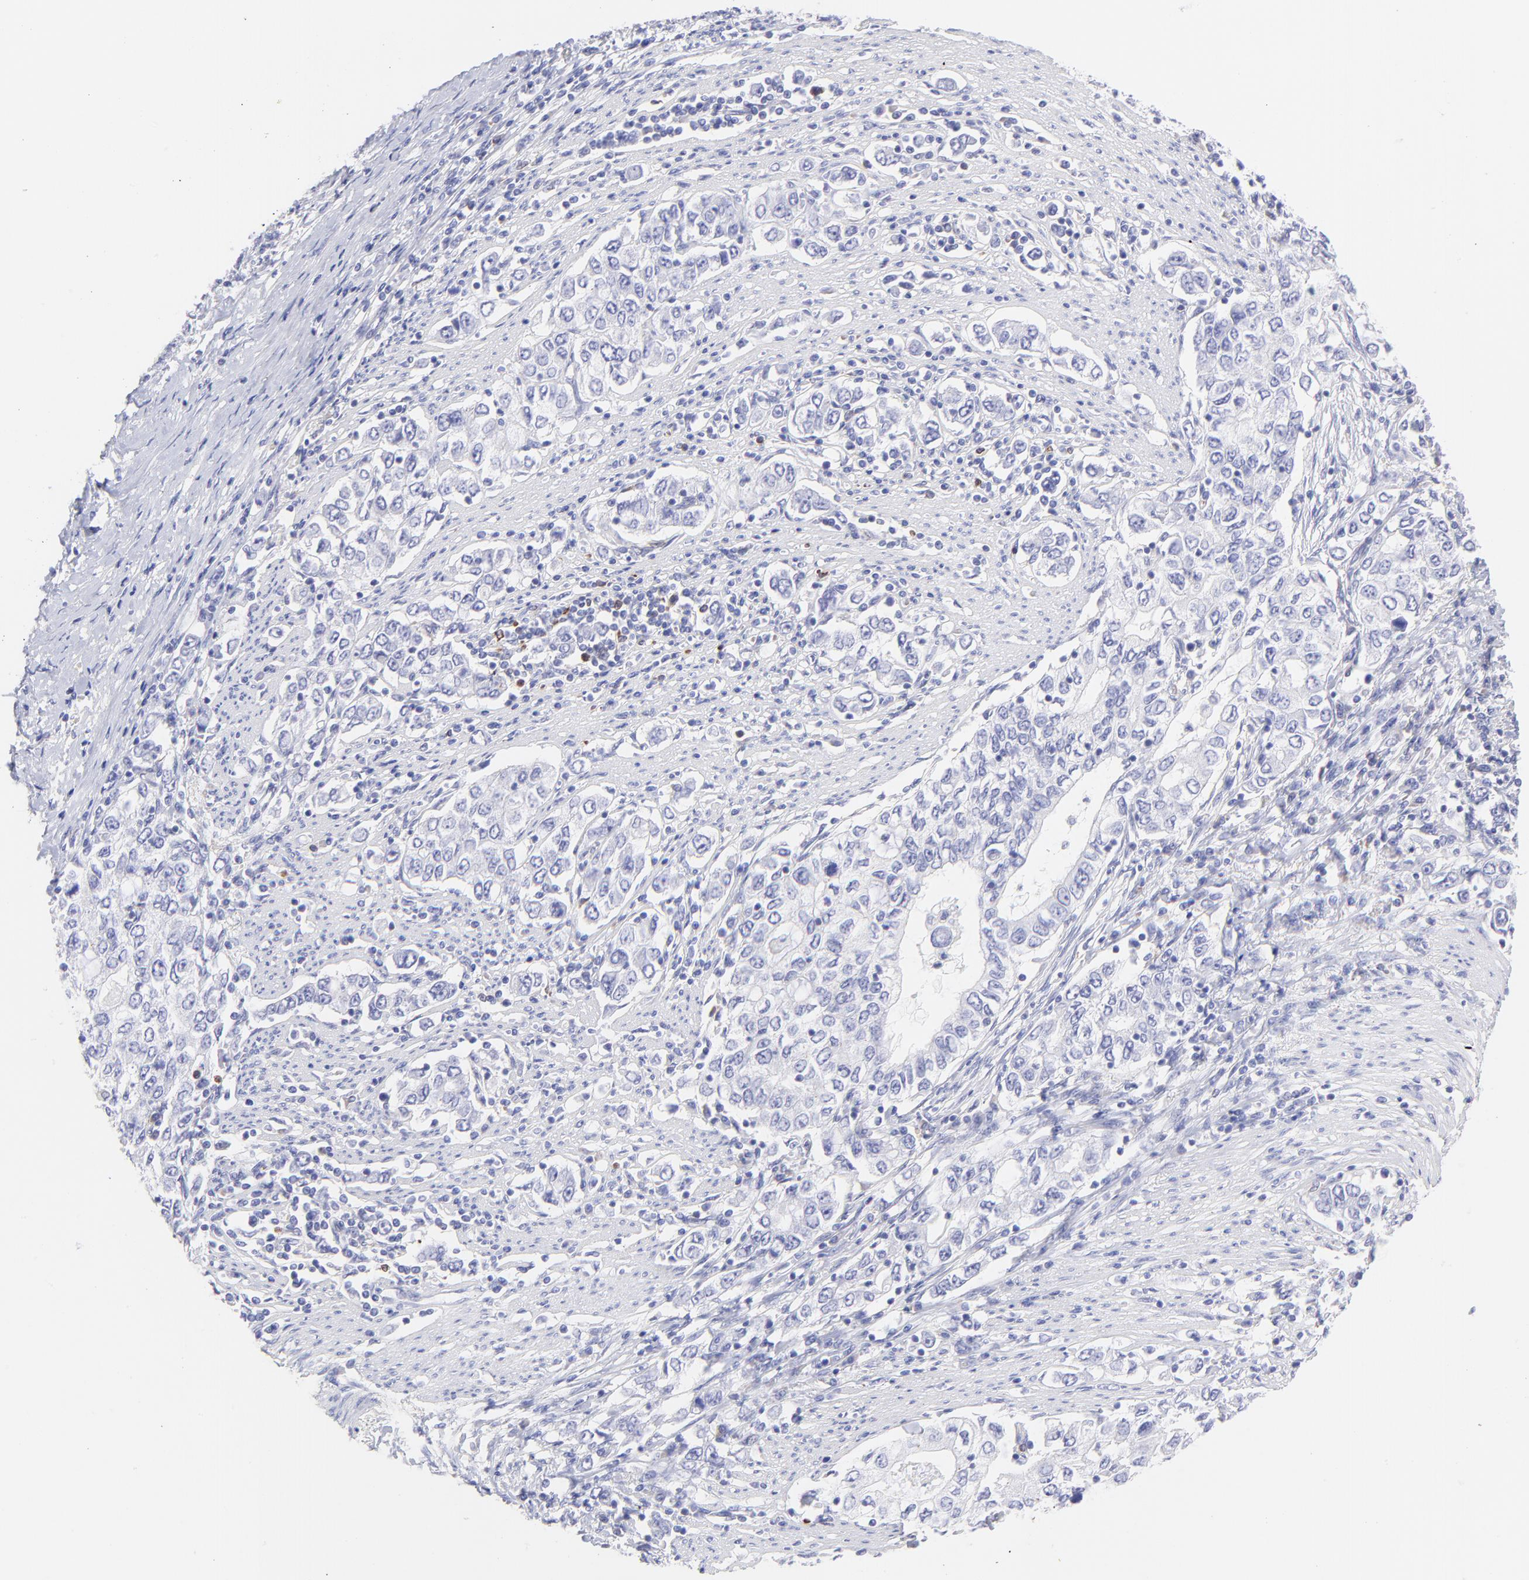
{"staining": {"intensity": "negative", "quantity": "none", "location": "none"}, "tissue": "stomach cancer", "cell_type": "Tumor cells", "image_type": "cancer", "snomed": [{"axis": "morphology", "description": "Adenocarcinoma, NOS"}, {"axis": "topography", "description": "Stomach, lower"}], "caption": "Immunohistochemical staining of stomach cancer exhibits no significant positivity in tumor cells. (IHC, brightfield microscopy, high magnification).", "gene": "IRAG2", "patient": {"sex": "female", "age": 72}}